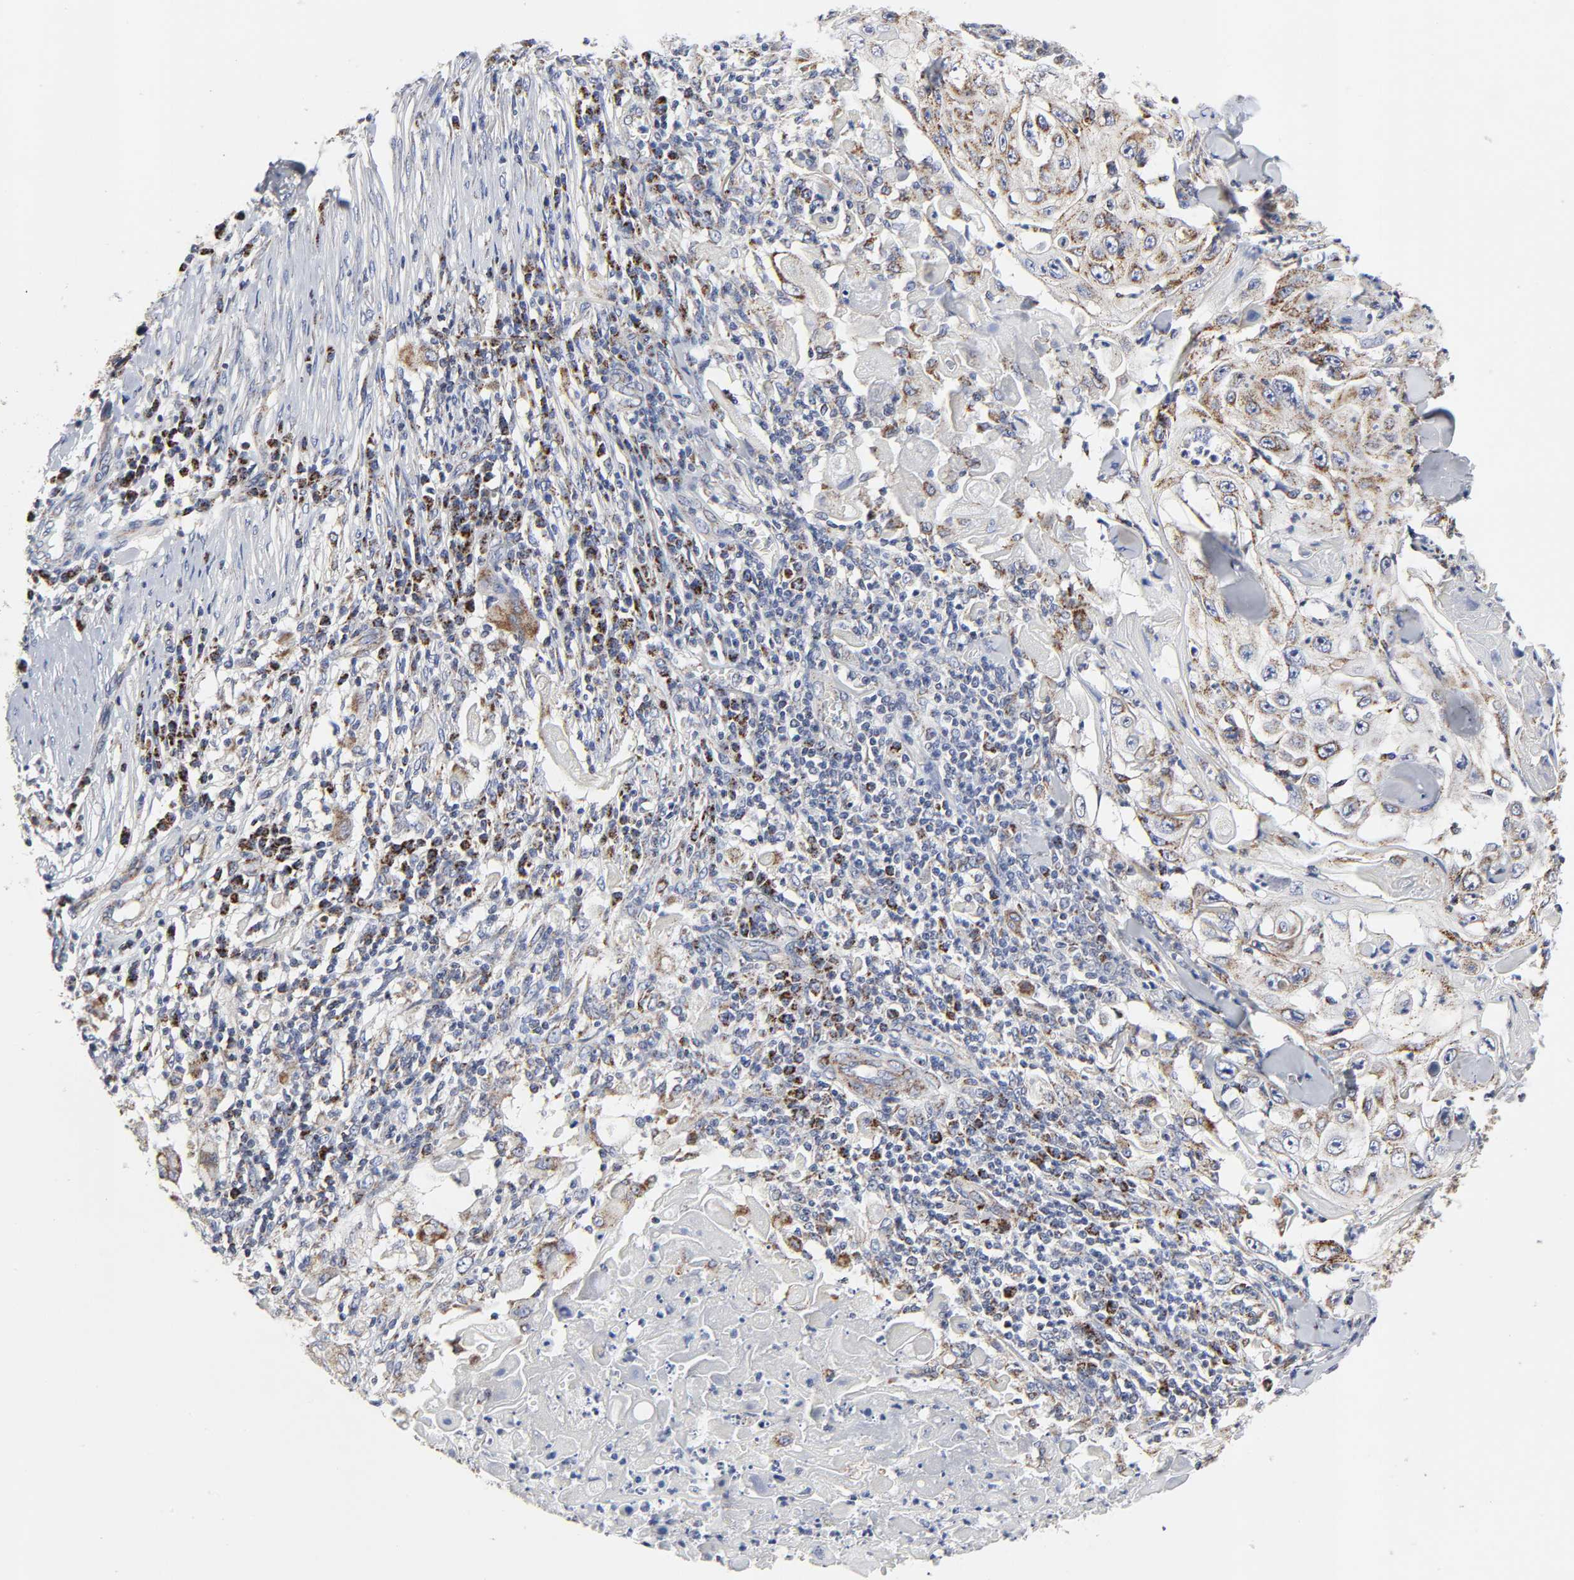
{"staining": {"intensity": "moderate", "quantity": ">75%", "location": "cytoplasmic/membranous"}, "tissue": "skin cancer", "cell_type": "Tumor cells", "image_type": "cancer", "snomed": [{"axis": "morphology", "description": "Squamous cell carcinoma, NOS"}, {"axis": "topography", "description": "Skin"}], "caption": "A micrograph of skin cancer (squamous cell carcinoma) stained for a protein displays moderate cytoplasmic/membranous brown staining in tumor cells.", "gene": "AOPEP", "patient": {"sex": "male", "age": 86}}